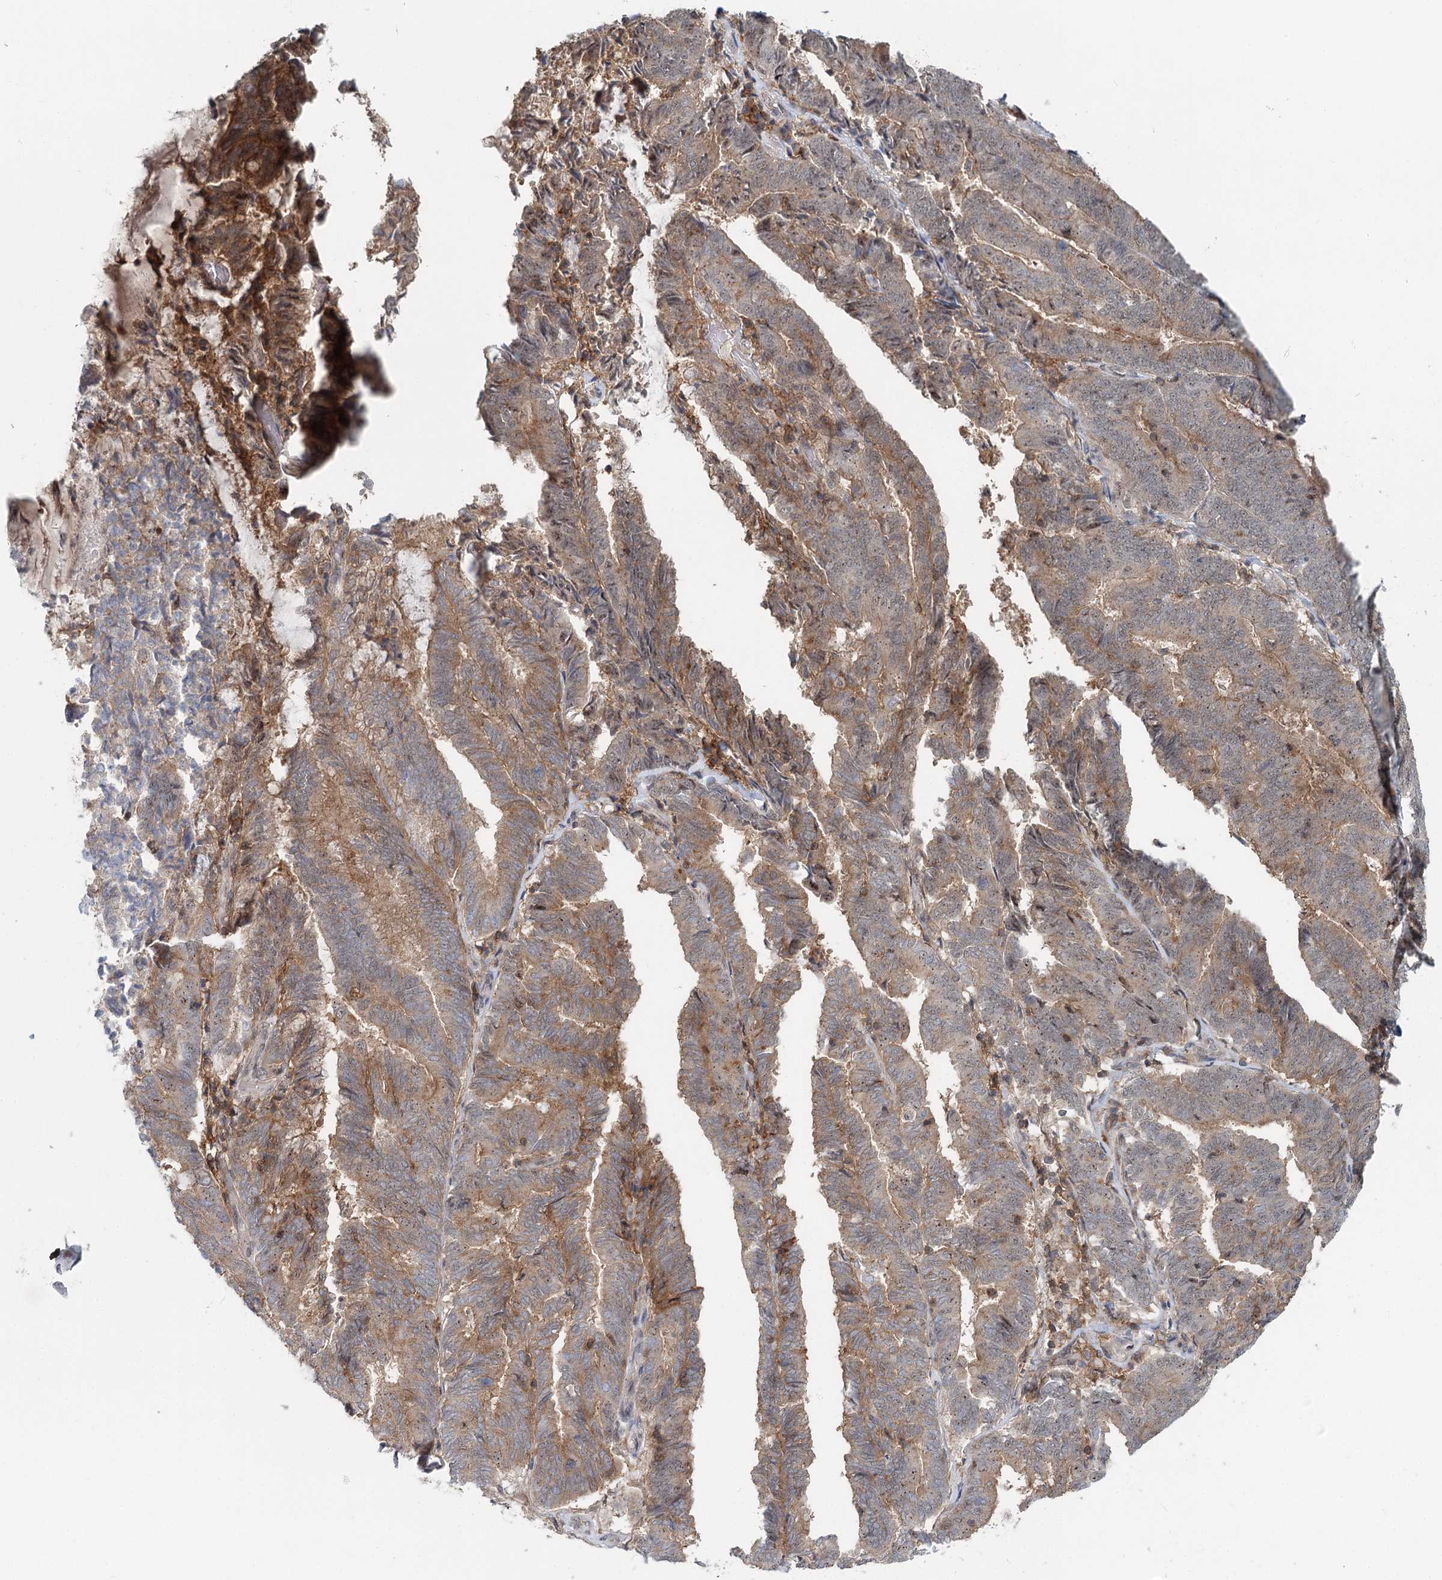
{"staining": {"intensity": "weak", "quantity": "<25%", "location": "cytoplasmic/membranous"}, "tissue": "endometrial cancer", "cell_type": "Tumor cells", "image_type": "cancer", "snomed": [{"axis": "morphology", "description": "Adenocarcinoma, NOS"}, {"axis": "topography", "description": "Endometrium"}], "caption": "This is an immunohistochemistry (IHC) photomicrograph of human endometrial adenocarcinoma. There is no positivity in tumor cells.", "gene": "CDC42SE2", "patient": {"sex": "female", "age": 80}}